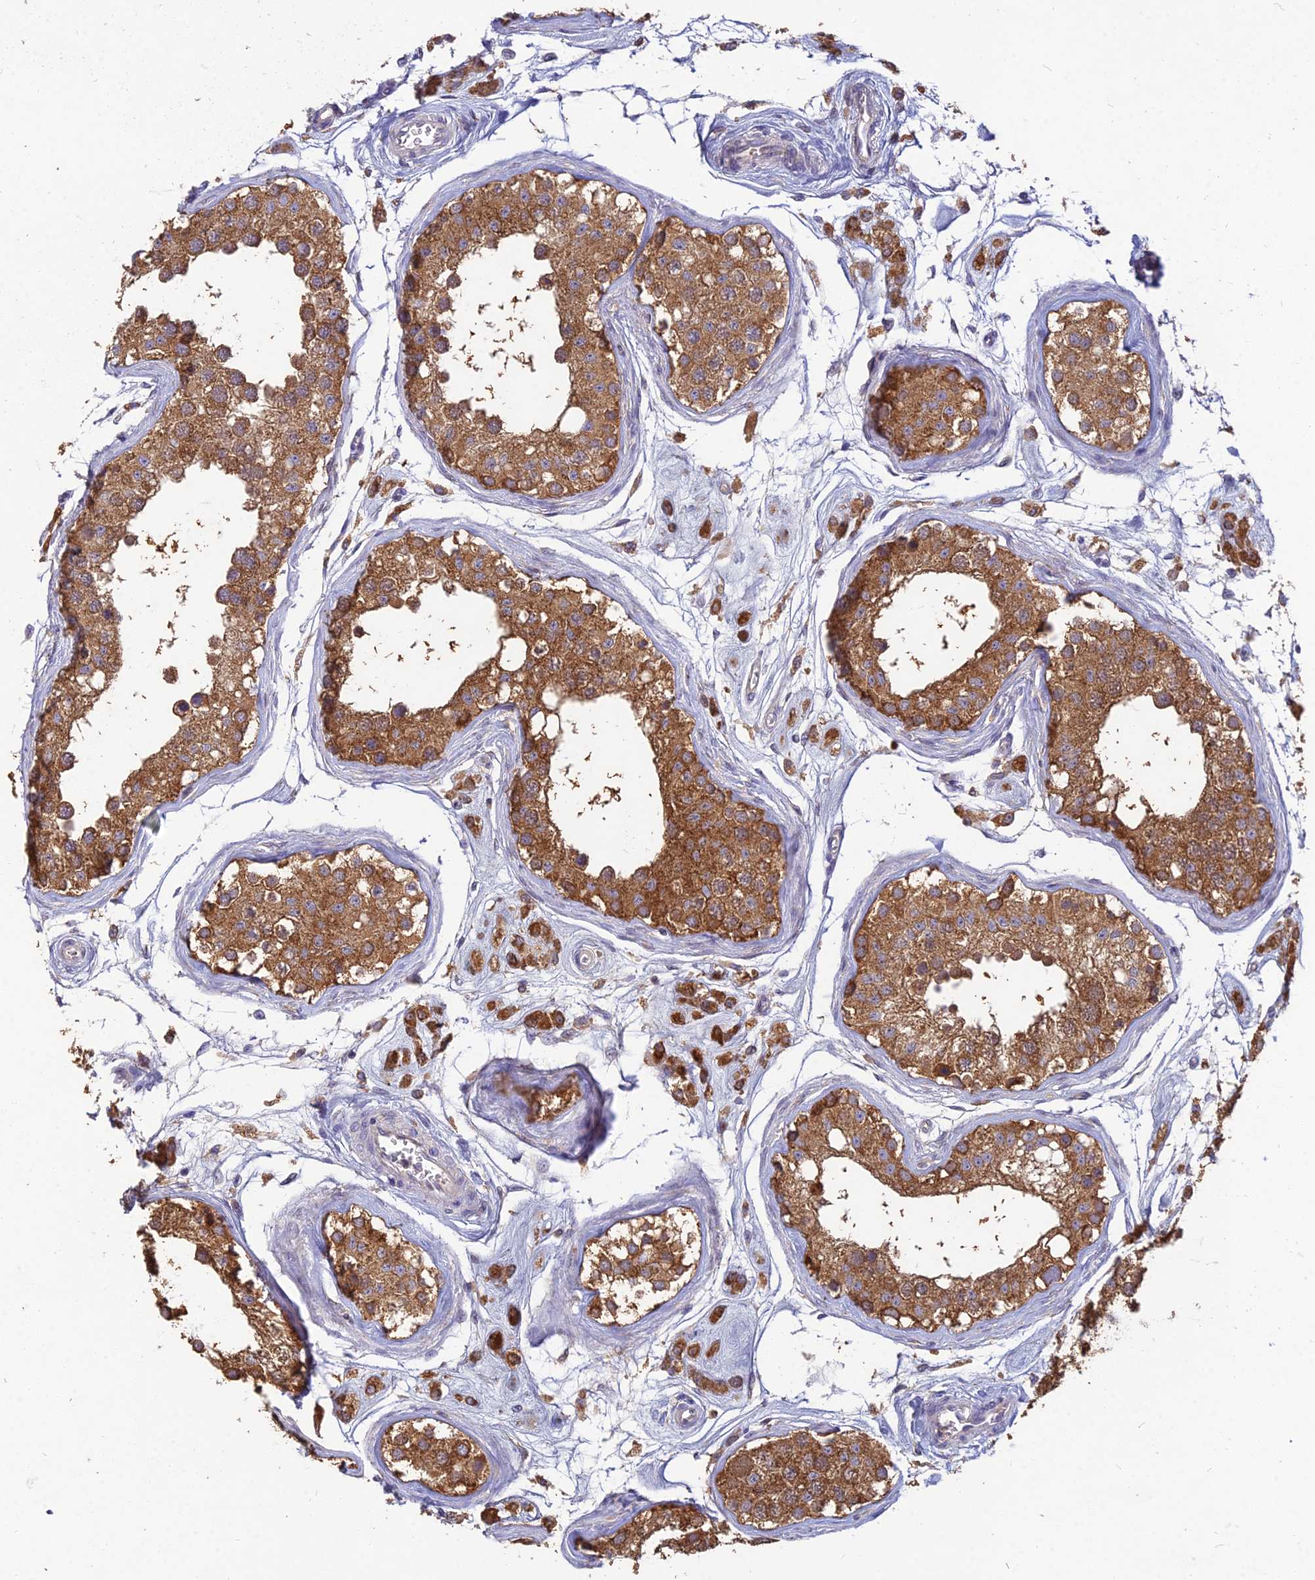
{"staining": {"intensity": "moderate", "quantity": ">75%", "location": "cytoplasmic/membranous"}, "tissue": "testis", "cell_type": "Cells in seminiferous ducts", "image_type": "normal", "snomed": [{"axis": "morphology", "description": "Normal tissue, NOS"}, {"axis": "morphology", "description": "Adenocarcinoma, metastatic, NOS"}, {"axis": "topography", "description": "Testis"}], "caption": "An IHC histopathology image of benign tissue is shown. Protein staining in brown highlights moderate cytoplasmic/membranous positivity in testis within cells in seminiferous ducts.", "gene": "NXNL2", "patient": {"sex": "male", "age": 26}}